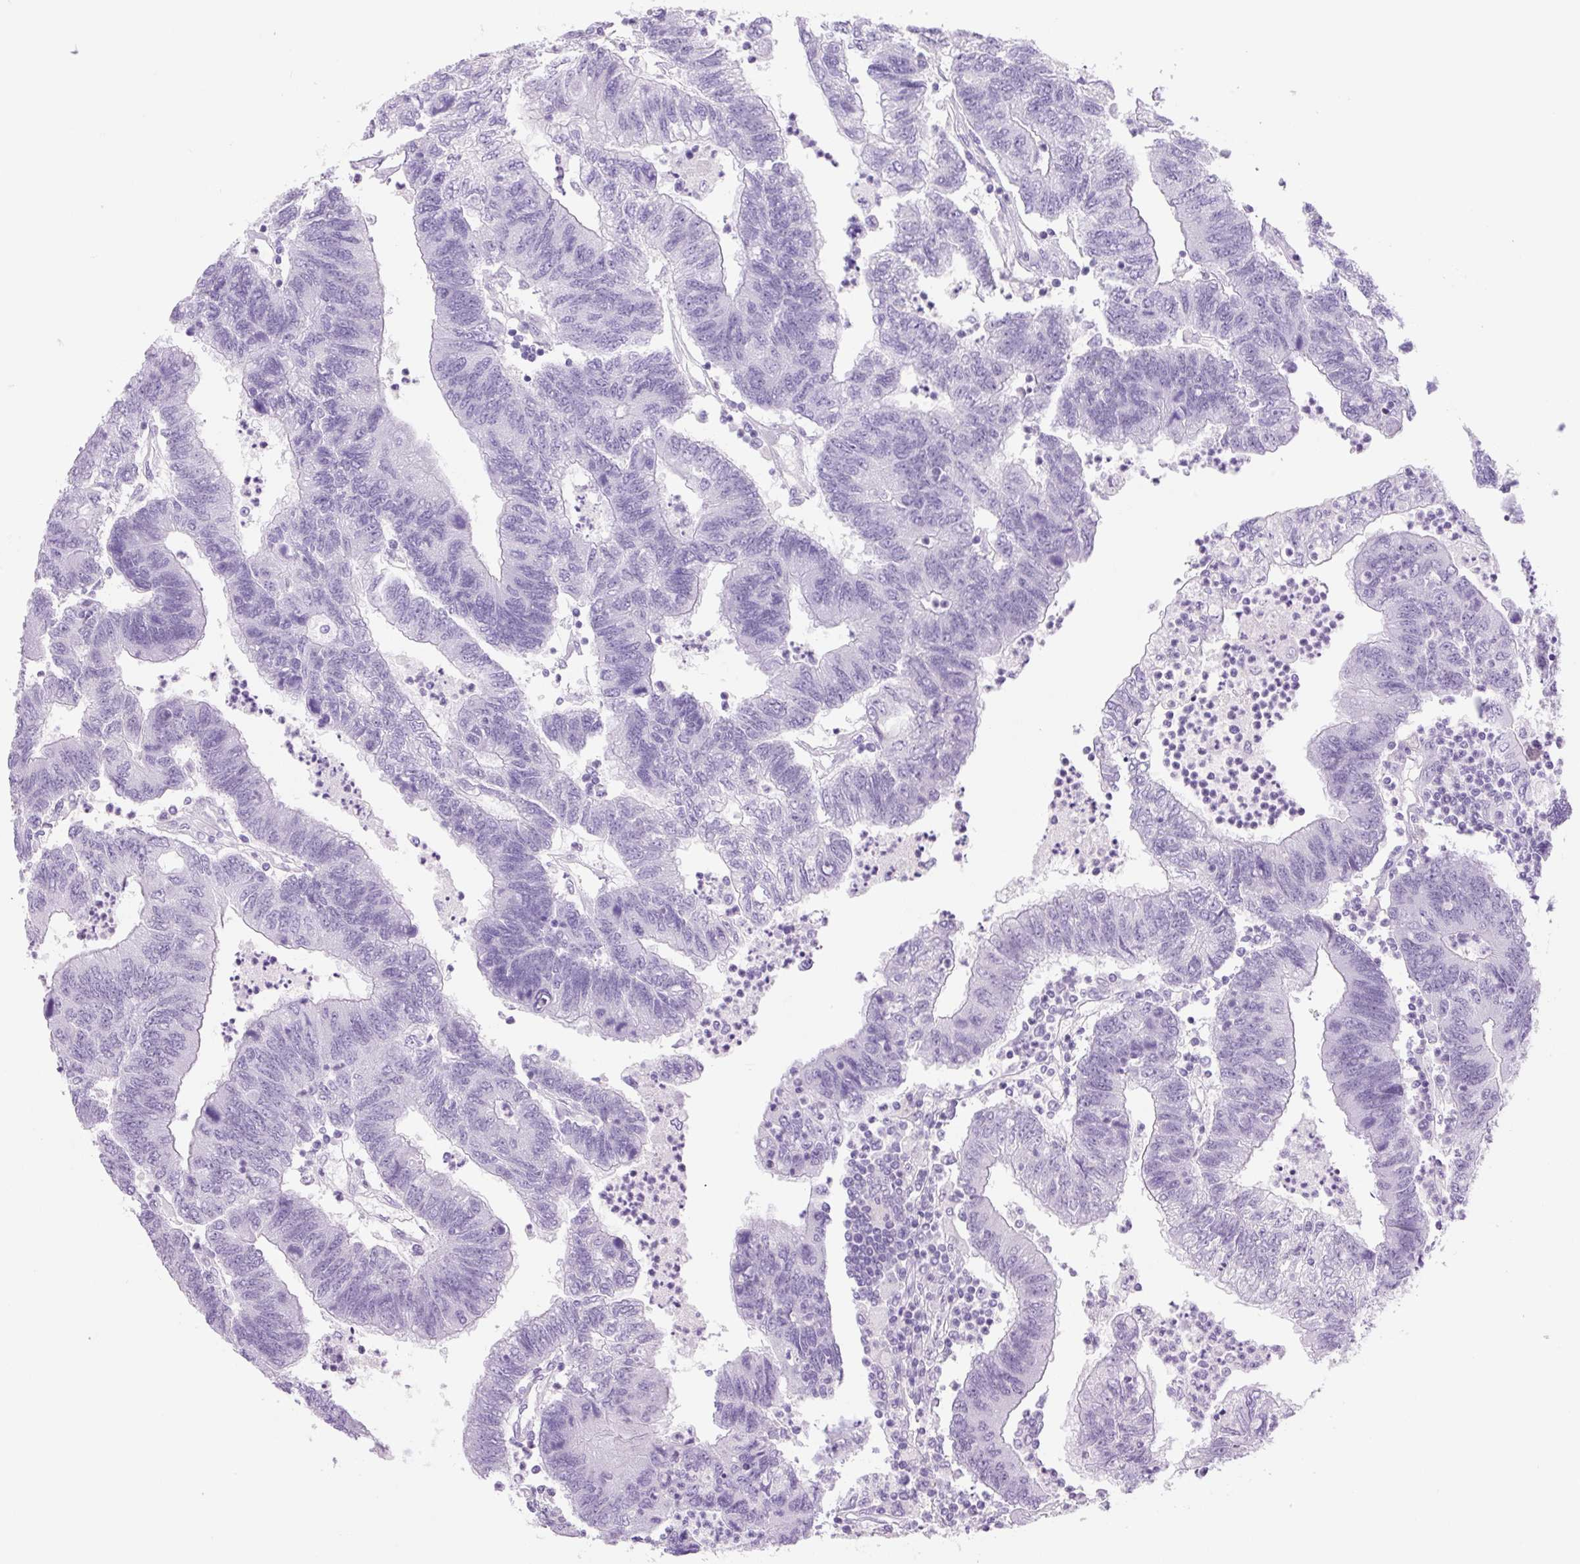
{"staining": {"intensity": "negative", "quantity": "none", "location": "none"}, "tissue": "colorectal cancer", "cell_type": "Tumor cells", "image_type": "cancer", "snomed": [{"axis": "morphology", "description": "Adenocarcinoma, NOS"}, {"axis": "topography", "description": "Colon"}], "caption": "High power microscopy micrograph of an immunohistochemistry (IHC) micrograph of colorectal adenocarcinoma, revealing no significant expression in tumor cells. Brightfield microscopy of immunohistochemistry (IHC) stained with DAB (brown) and hematoxylin (blue), captured at high magnification.", "gene": "PRRT1", "patient": {"sex": "female", "age": 48}}